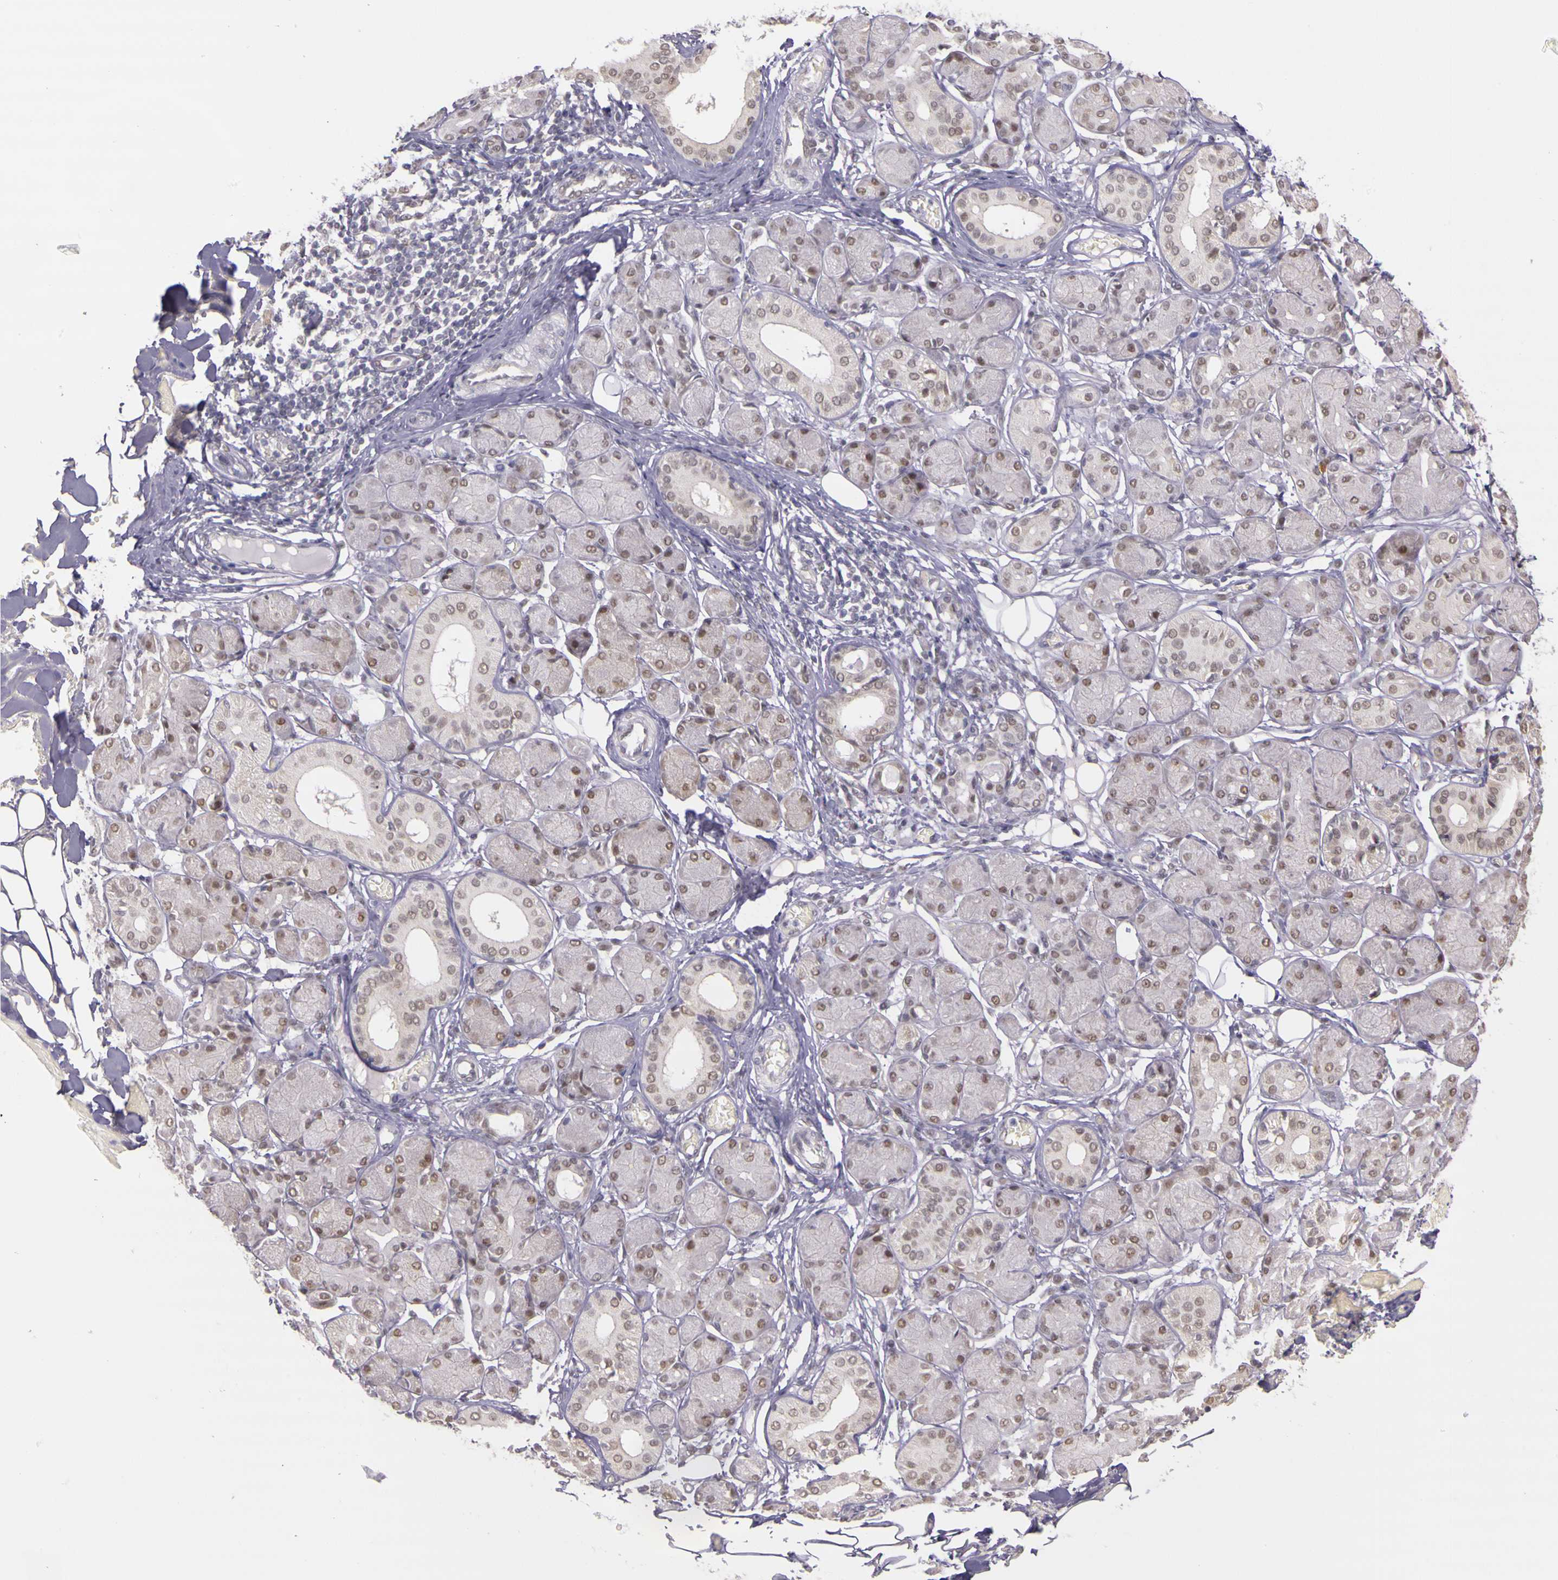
{"staining": {"intensity": "weak", "quantity": ">75%", "location": "nuclear"}, "tissue": "salivary gland", "cell_type": "Glandular cells", "image_type": "normal", "snomed": [{"axis": "morphology", "description": "Normal tissue, NOS"}, {"axis": "topography", "description": "Salivary gland"}, {"axis": "topography", "description": "Peripheral nerve tissue"}], "caption": "A brown stain shows weak nuclear positivity of a protein in glandular cells of unremarkable salivary gland. The staining was performed using DAB (3,3'-diaminobenzidine), with brown indicating positive protein expression. Nuclei are stained blue with hematoxylin.", "gene": "WDR13", "patient": {"sex": "male", "age": 62}}